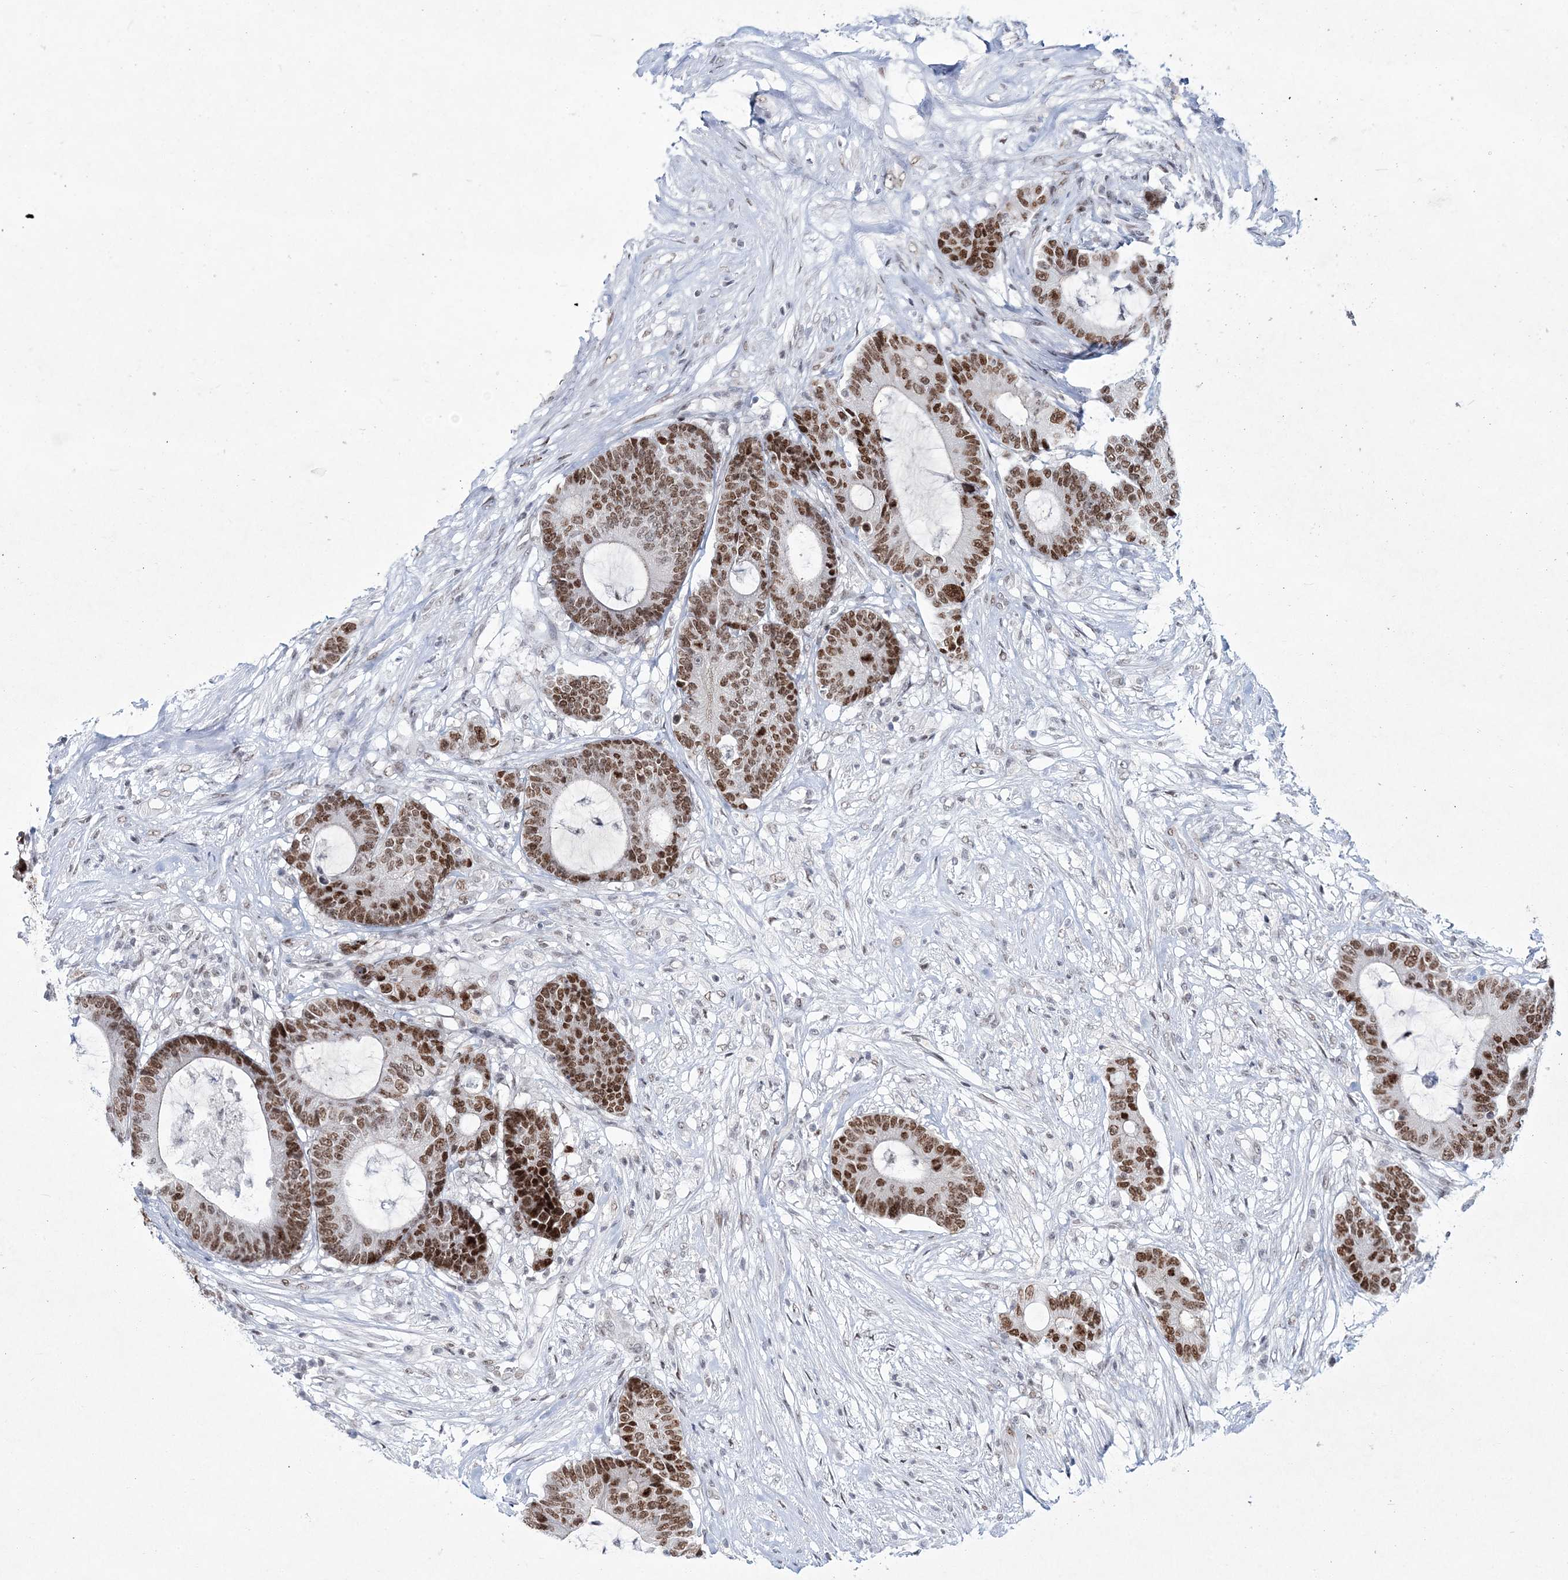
{"staining": {"intensity": "moderate", "quantity": ">75%", "location": "nuclear"}, "tissue": "colorectal cancer", "cell_type": "Tumor cells", "image_type": "cancer", "snomed": [{"axis": "morphology", "description": "Adenocarcinoma, NOS"}, {"axis": "topography", "description": "Colon"}], "caption": "Human adenocarcinoma (colorectal) stained for a protein (brown) exhibits moderate nuclear positive staining in approximately >75% of tumor cells.", "gene": "LRRFIP2", "patient": {"sex": "female", "age": 84}}